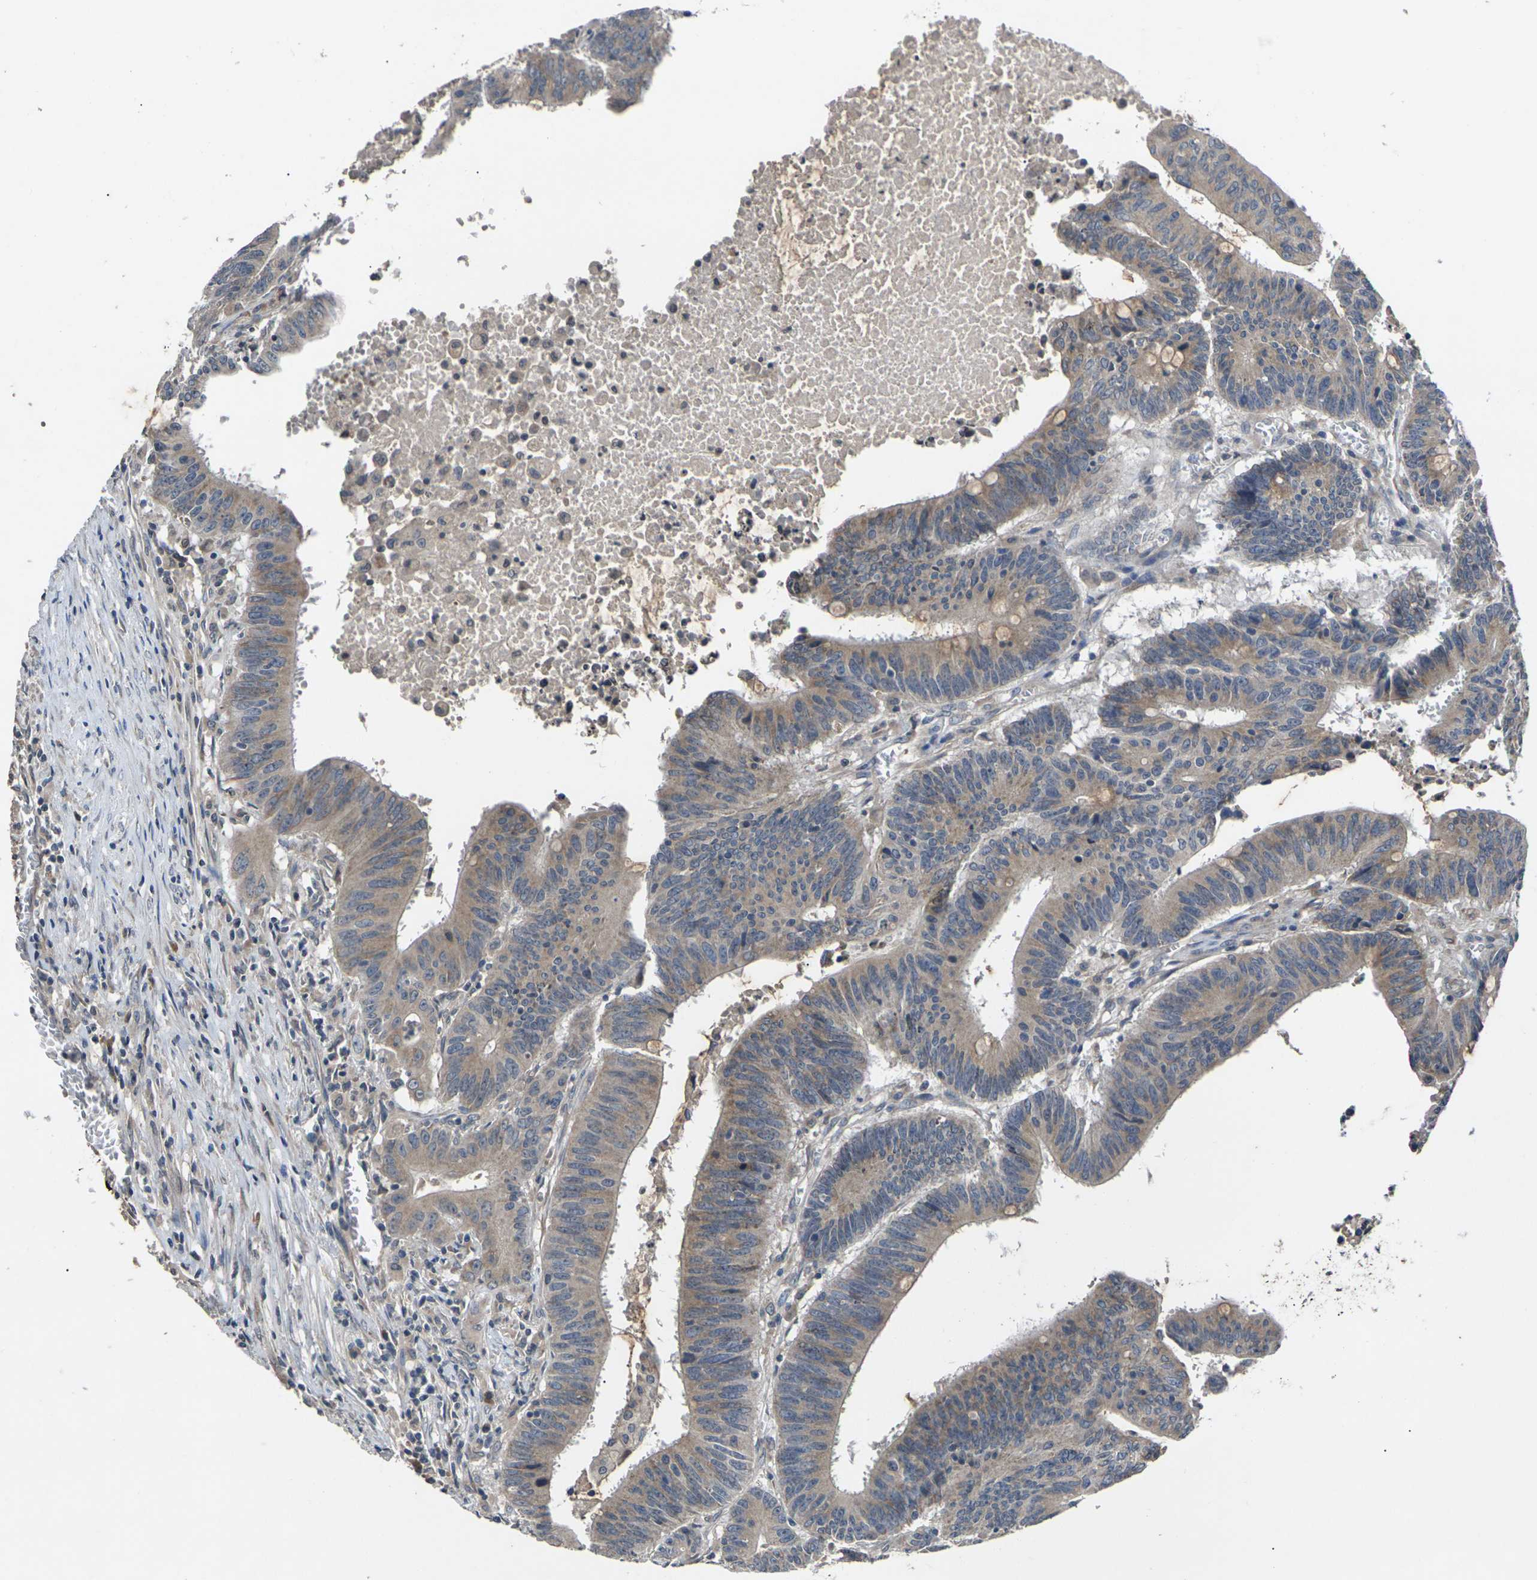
{"staining": {"intensity": "weak", "quantity": ">75%", "location": "cytoplasmic/membranous"}, "tissue": "colorectal cancer", "cell_type": "Tumor cells", "image_type": "cancer", "snomed": [{"axis": "morphology", "description": "Adenocarcinoma, NOS"}, {"axis": "topography", "description": "Colon"}], "caption": "High-power microscopy captured an IHC image of colorectal adenocarcinoma, revealing weak cytoplasmic/membranous staining in about >75% of tumor cells.", "gene": "SLC2A2", "patient": {"sex": "male", "age": 45}}